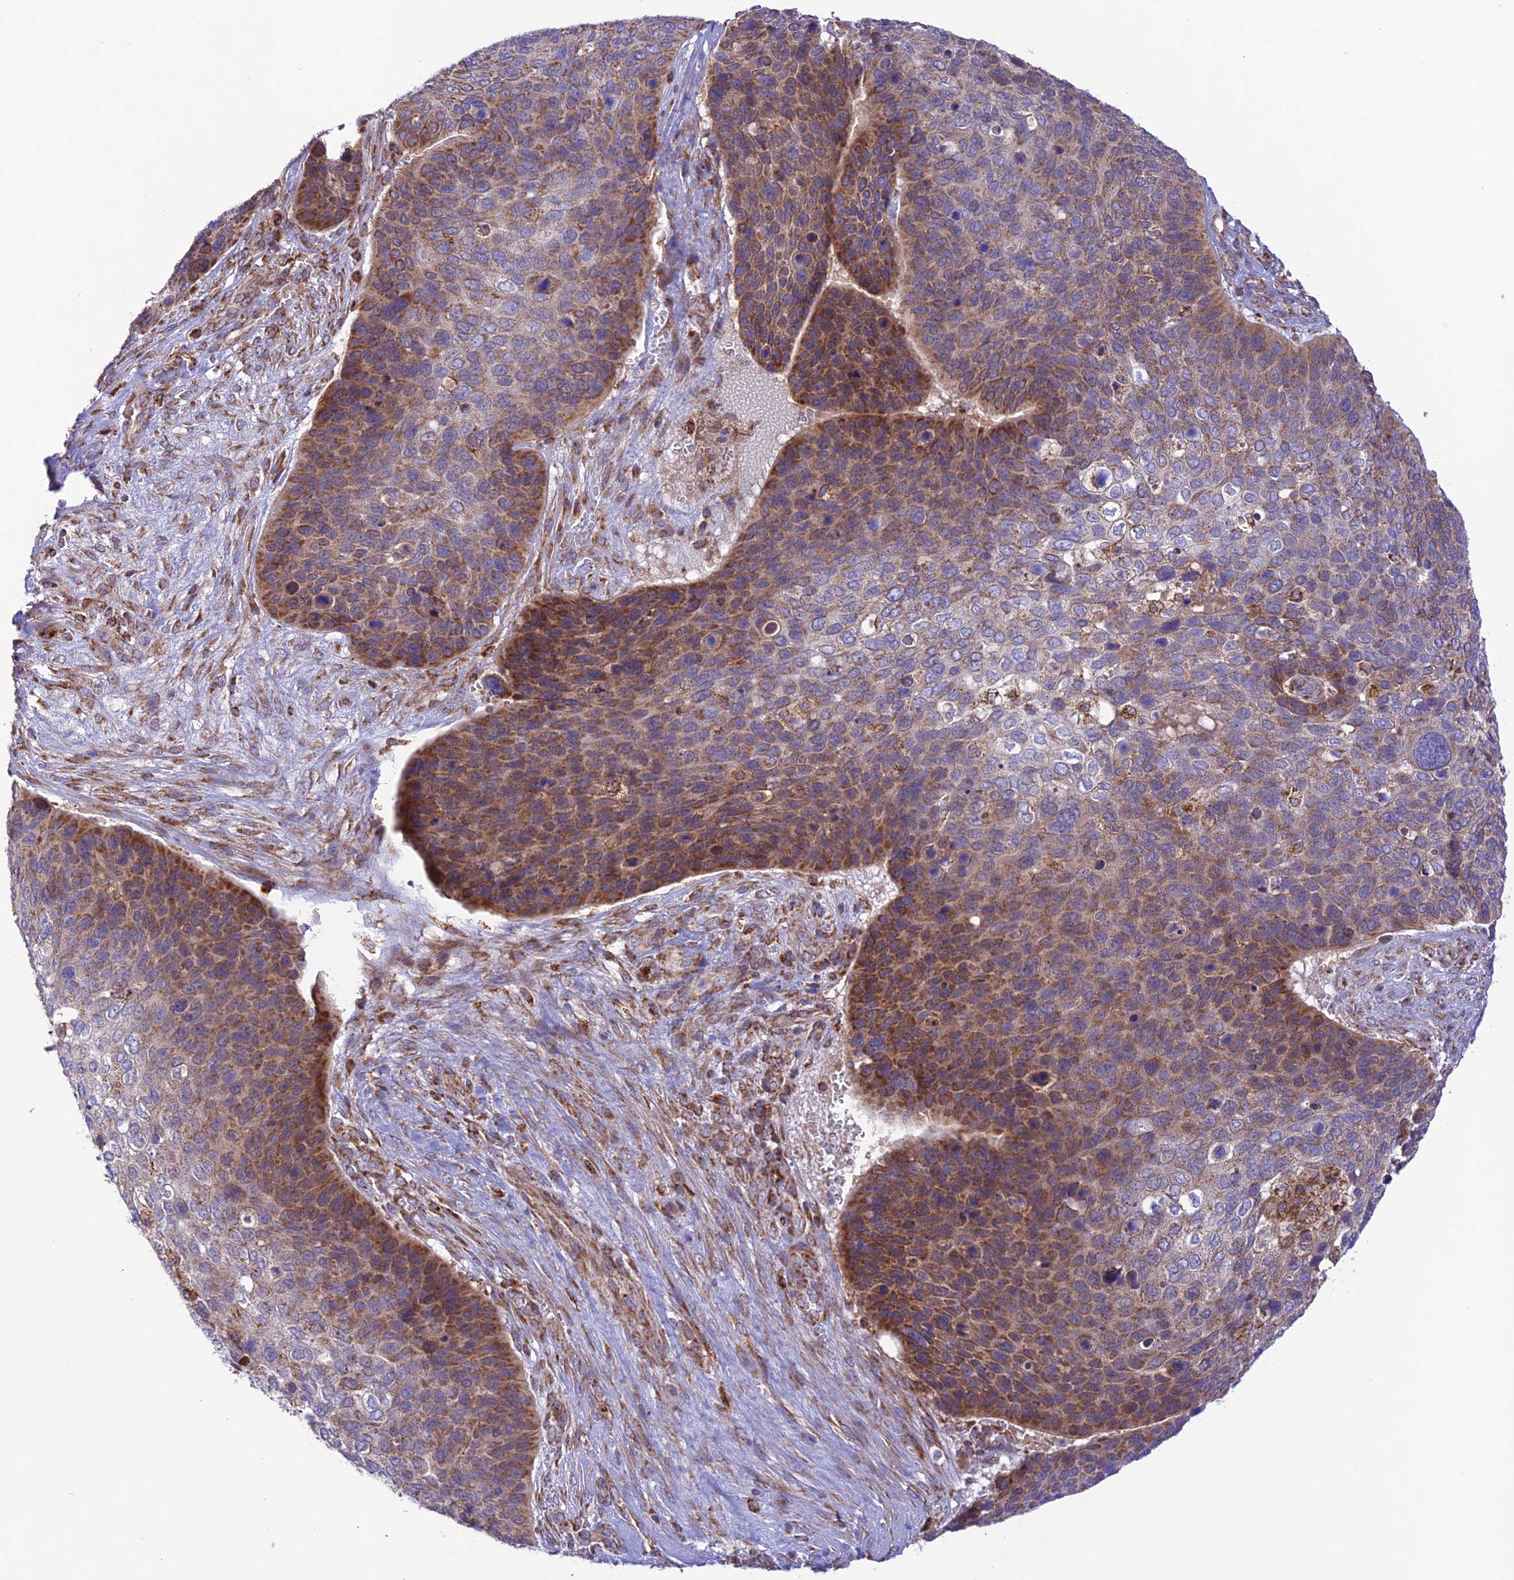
{"staining": {"intensity": "strong", "quantity": "25%-75%", "location": "cytoplasmic/membranous"}, "tissue": "skin cancer", "cell_type": "Tumor cells", "image_type": "cancer", "snomed": [{"axis": "morphology", "description": "Basal cell carcinoma"}, {"axis": "topography", "description": "Skin"}], "caption": "DAB (3,3'-diaminobenzidine) immunohistochemical staining of human basal cell carcinoma (skin) exhibits strong cytoplasmic/membranous protein positivity in approximately 25%-75% of tumor cells.", "gene": "UAP1L1", "patient": {"sex": "female", "age": 74}}